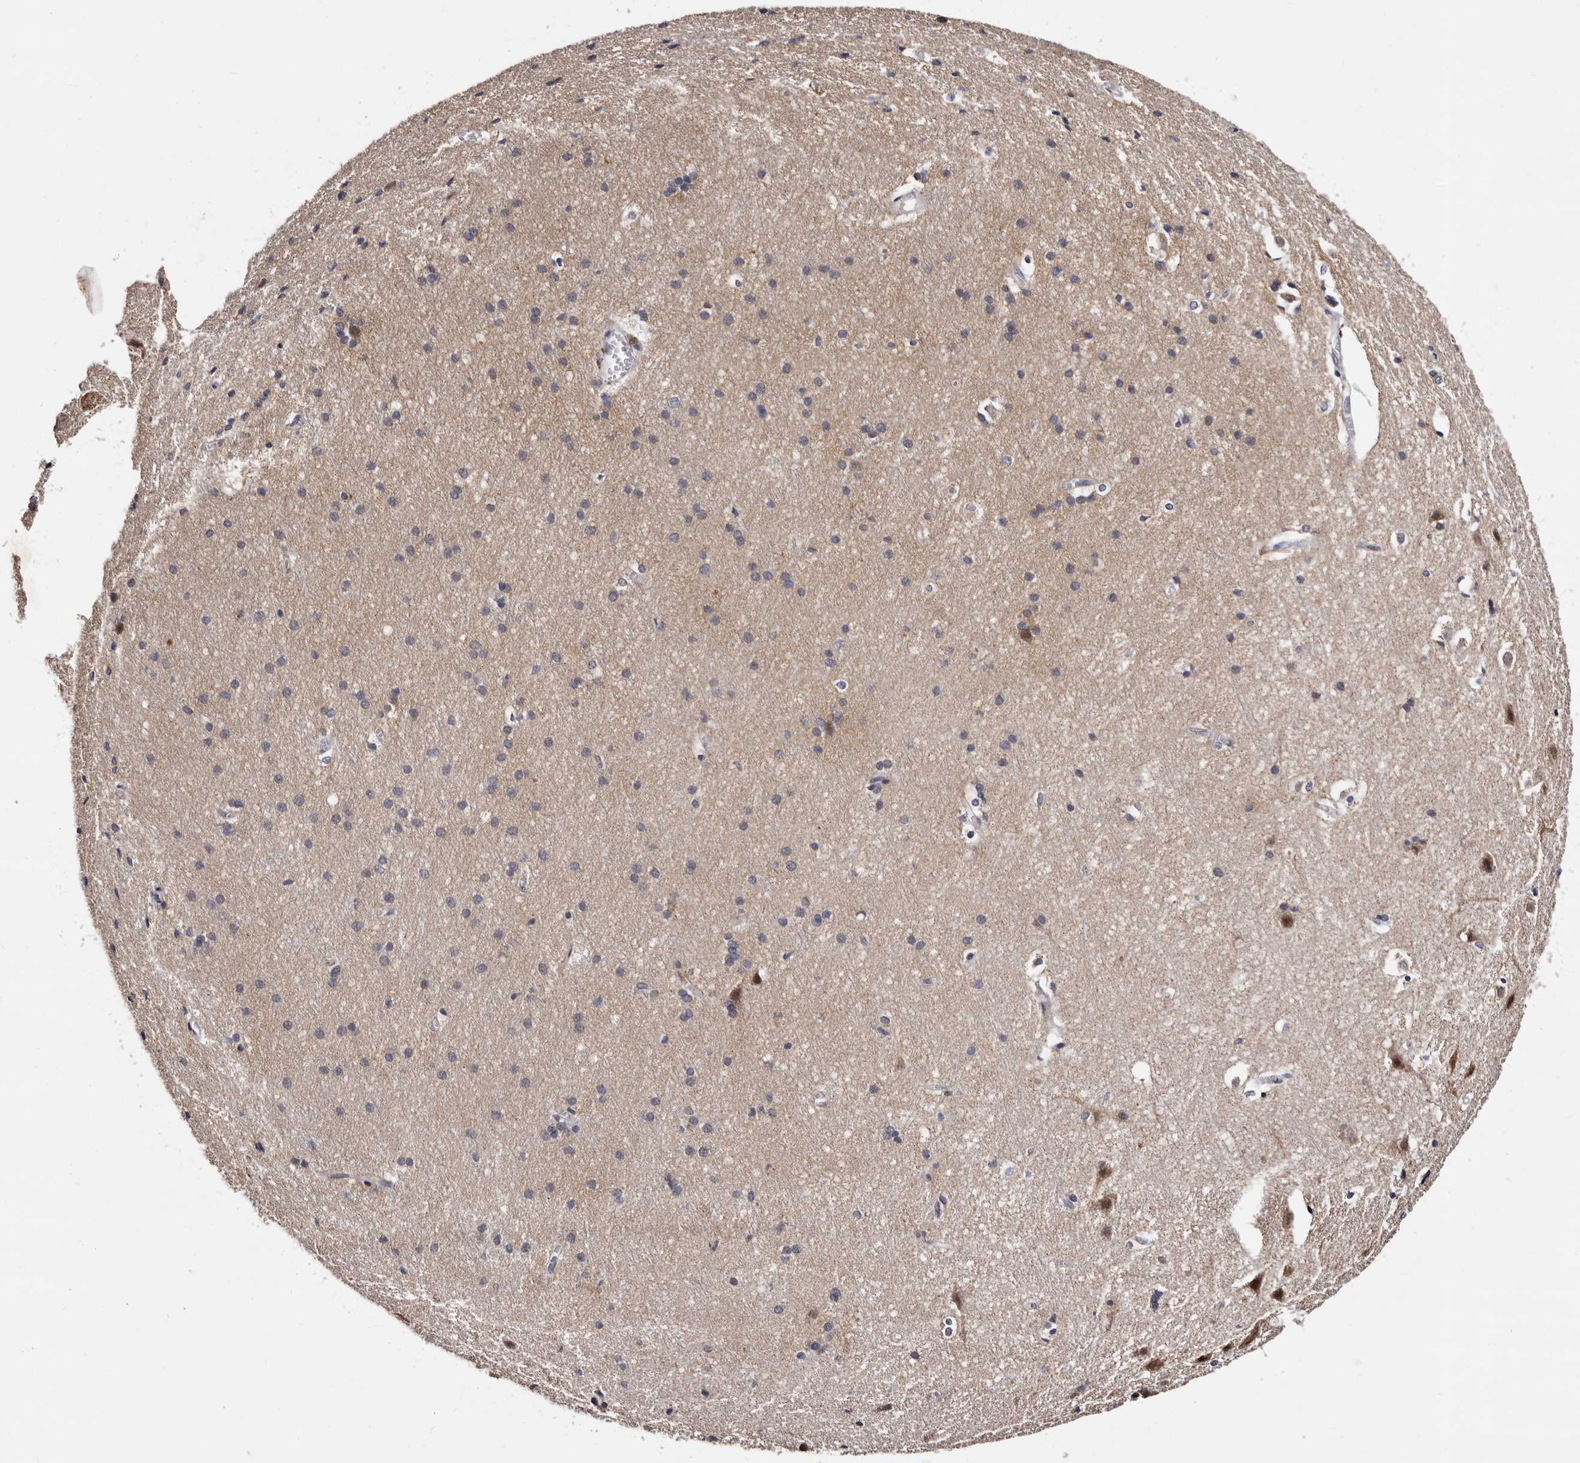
{"staining": {"intensity": "weak", "quantity": "25%-75%", "location": "cytoplasmic/membranous"}, "tissue": "cerebral cortex", "cell_type": "Endothelial cells", "image_type": "normal", "snomed": [{"axis": "morphology", "description": "Normal tissue, NOS"}, {"axis": "topography", "description": "Cerebral cortex"}], "caption": "Unremarkable cerebral cortex was stained to show a protein in brown. There is low levels of weak cytoplasmic/membranous expression in about 25%-75% of endothelial cells. (Stains: DAB (3,3'-diaminobenzidine) in brown, nuclei in blue, Microscopy: brightfield microscopy at high magnification).", "gene": "TAF4B", "patient": {"sex": "male", "age": 54}}